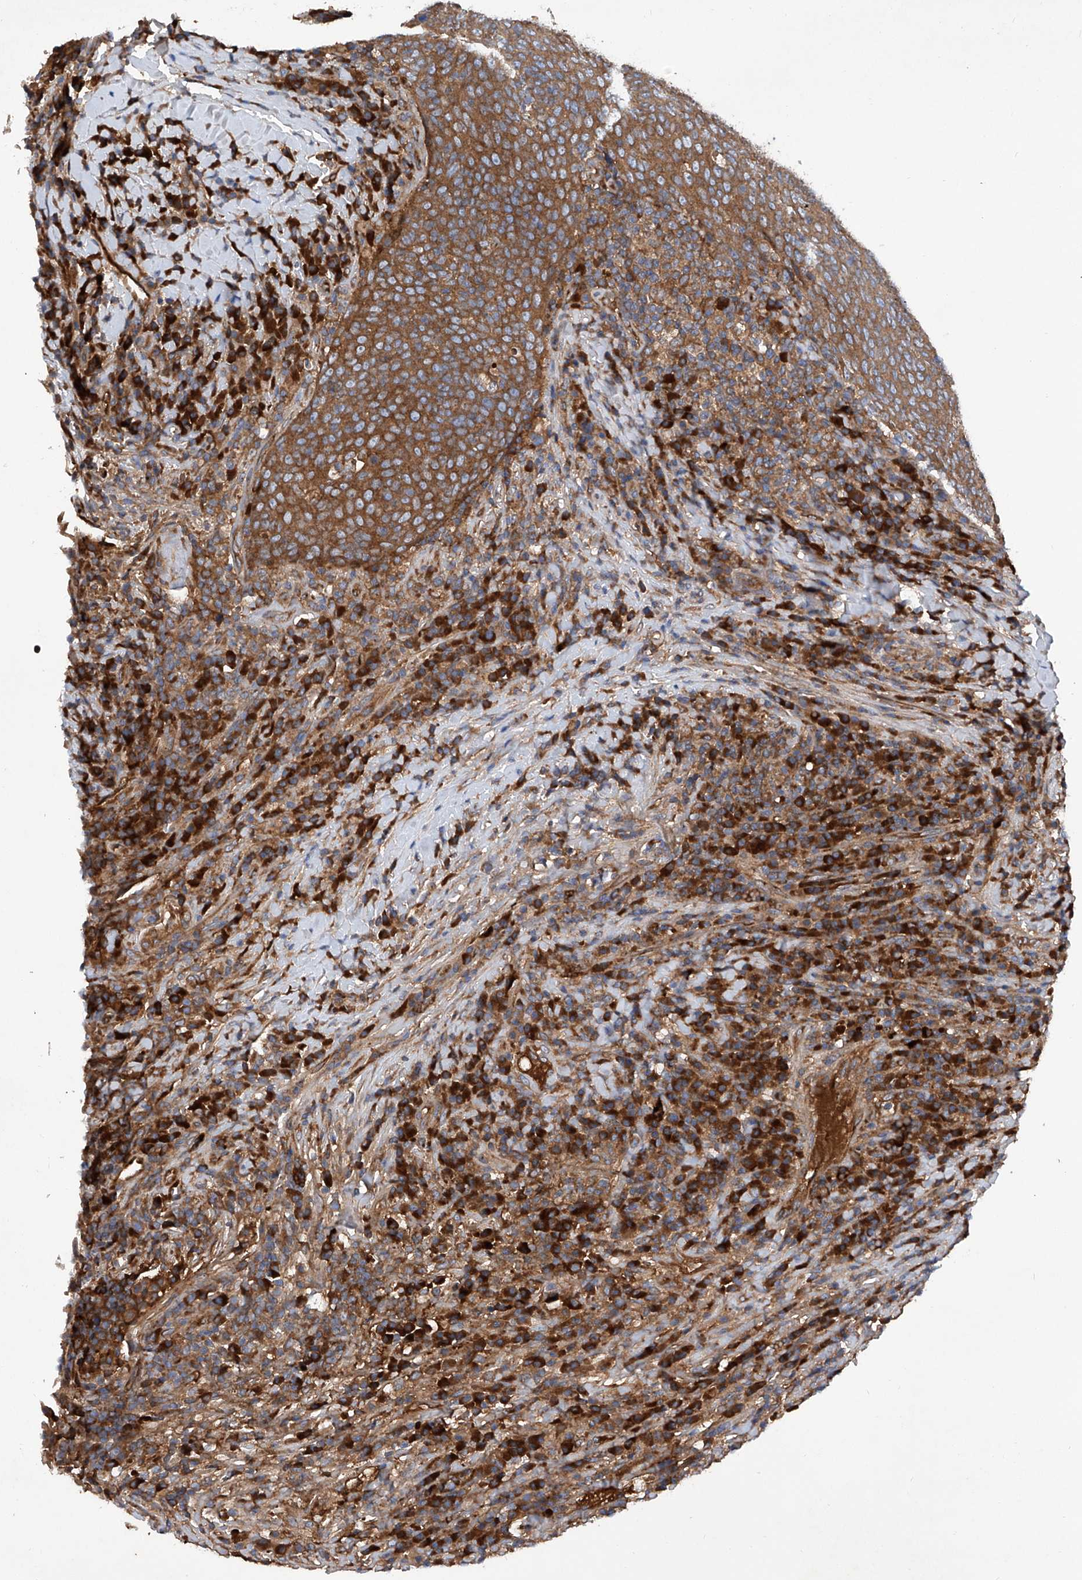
{"staining": {"intensity": "strong", "quantity": ">75%", "location": "cytoplasmic/membranous"}, "tissue": "head and neck cancer", "cell_type": "Tumor cells", "image_type": "cancer", "snomed": [{"axis": "morphology", "description": "Squamous cell carcinoma, NOS"}, {"axis": "morphology", "description": "Squamous cell carcinoma, metastatic, NOS"}, {"axis": "topography", "description": "Lymph node"}, {"axis": "topography", "description": "Head-Neck"}], "caption": "Tumor cells demonstrate strong cytoplasmic/membranous staining in approximately >75% of cells in metastatic squamous cell carcinoma (head and neck).", "gene": "ASCC3", "patient": {"sex": "male", "age": 62}}